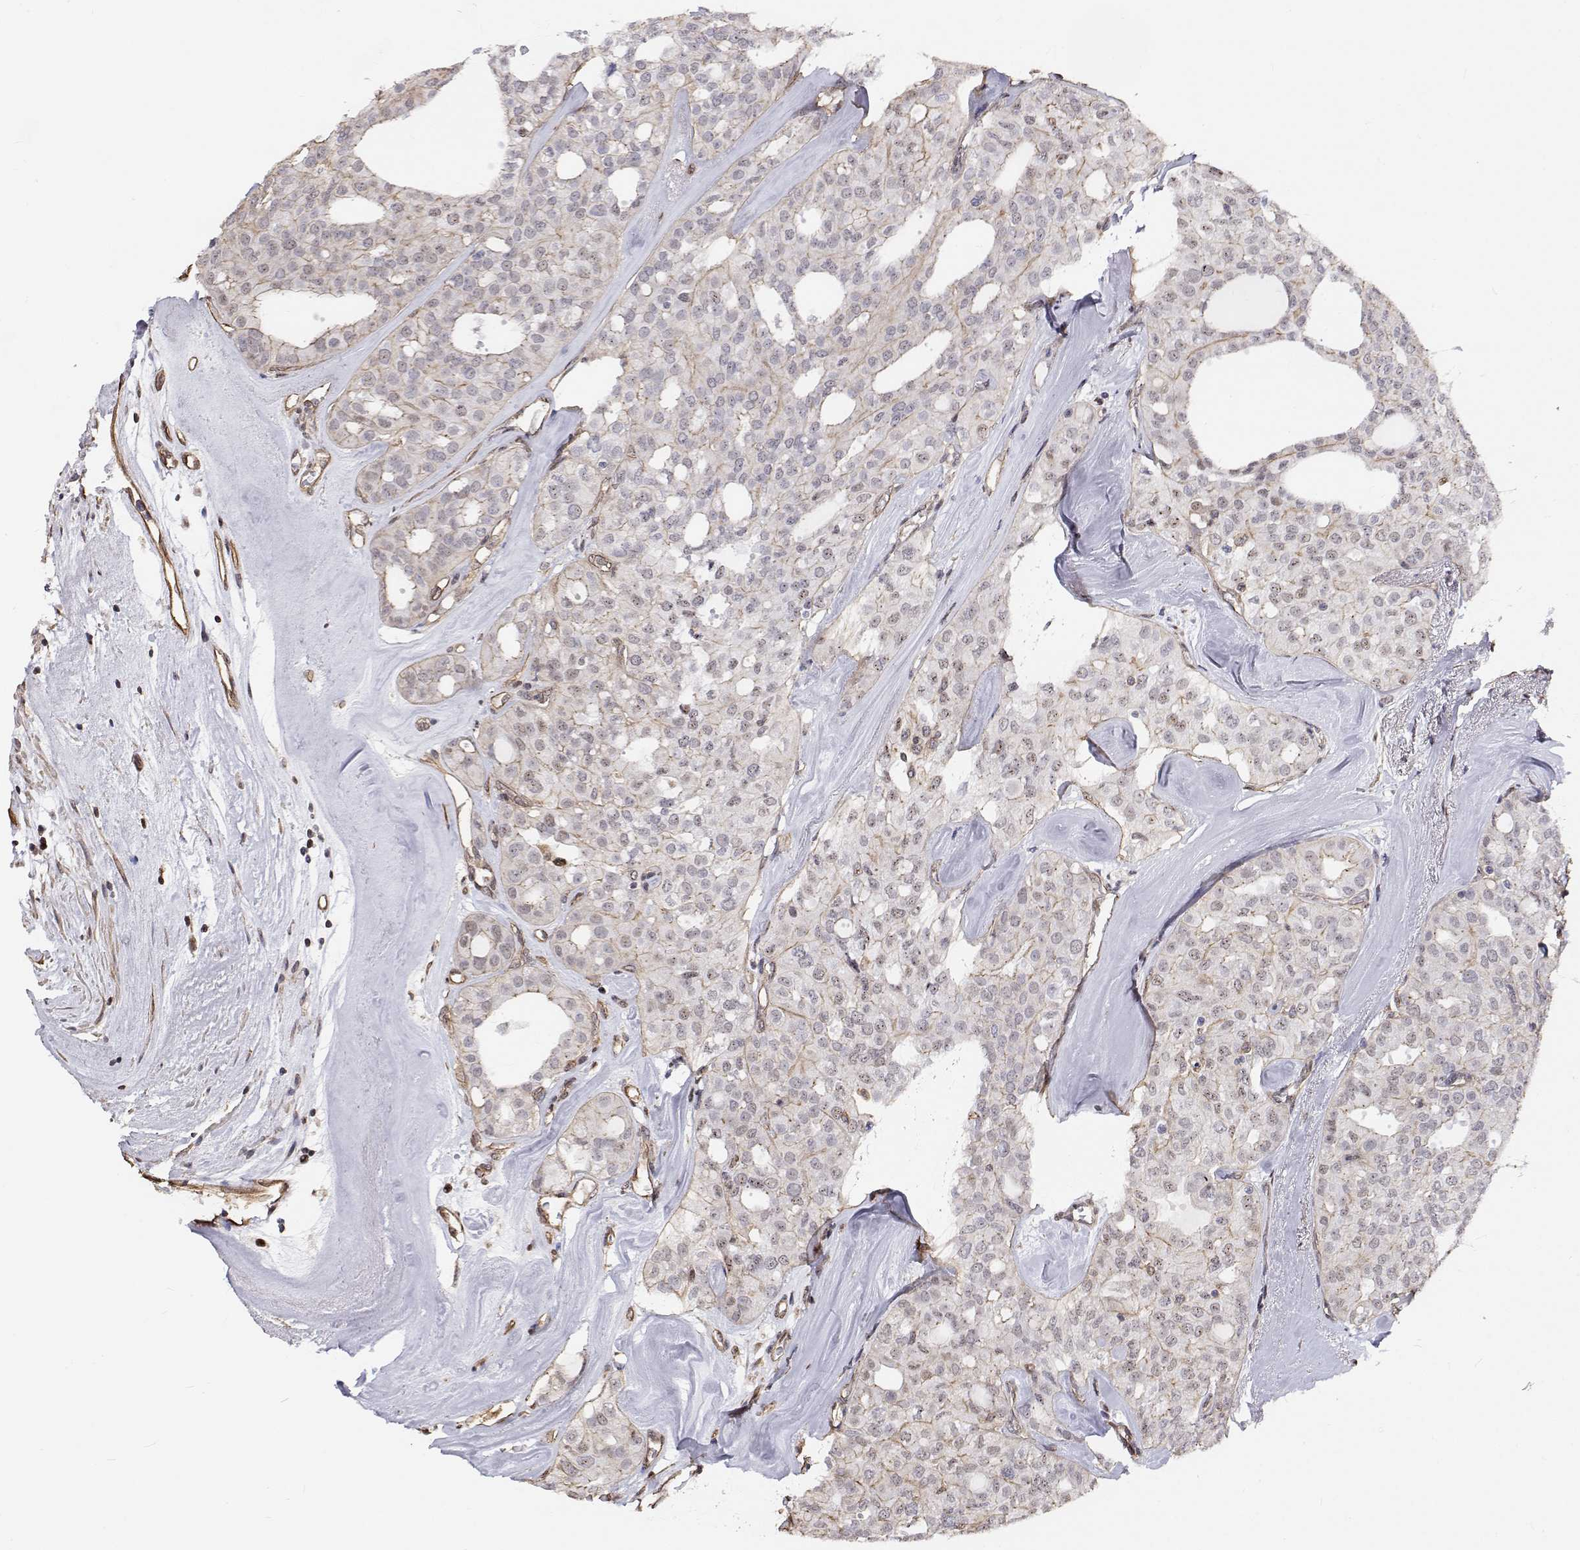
{"staining": {"intensity": "weak", "quantity": "<25%", "location": "cytoplasmic/membranous"}, "tissue": "thyroid cancer", "cell_type": "Tumor cells", "image_type": "cancer", "snomed": [{"axis": "morphology", "description": "Follicular adenoma carcinoma, NOS"}, {"axis": "topography", "description": "Thyroid gland"}], "caption": "DAB (3,3'-diaminobenzidine) immunohistochemical staining of human thyroid follicular adenoma carcinoma exhibits no significant positivity in tumor cells.", "gene": "GSDMA", "patient": {"sex": "male", "age": 75}}